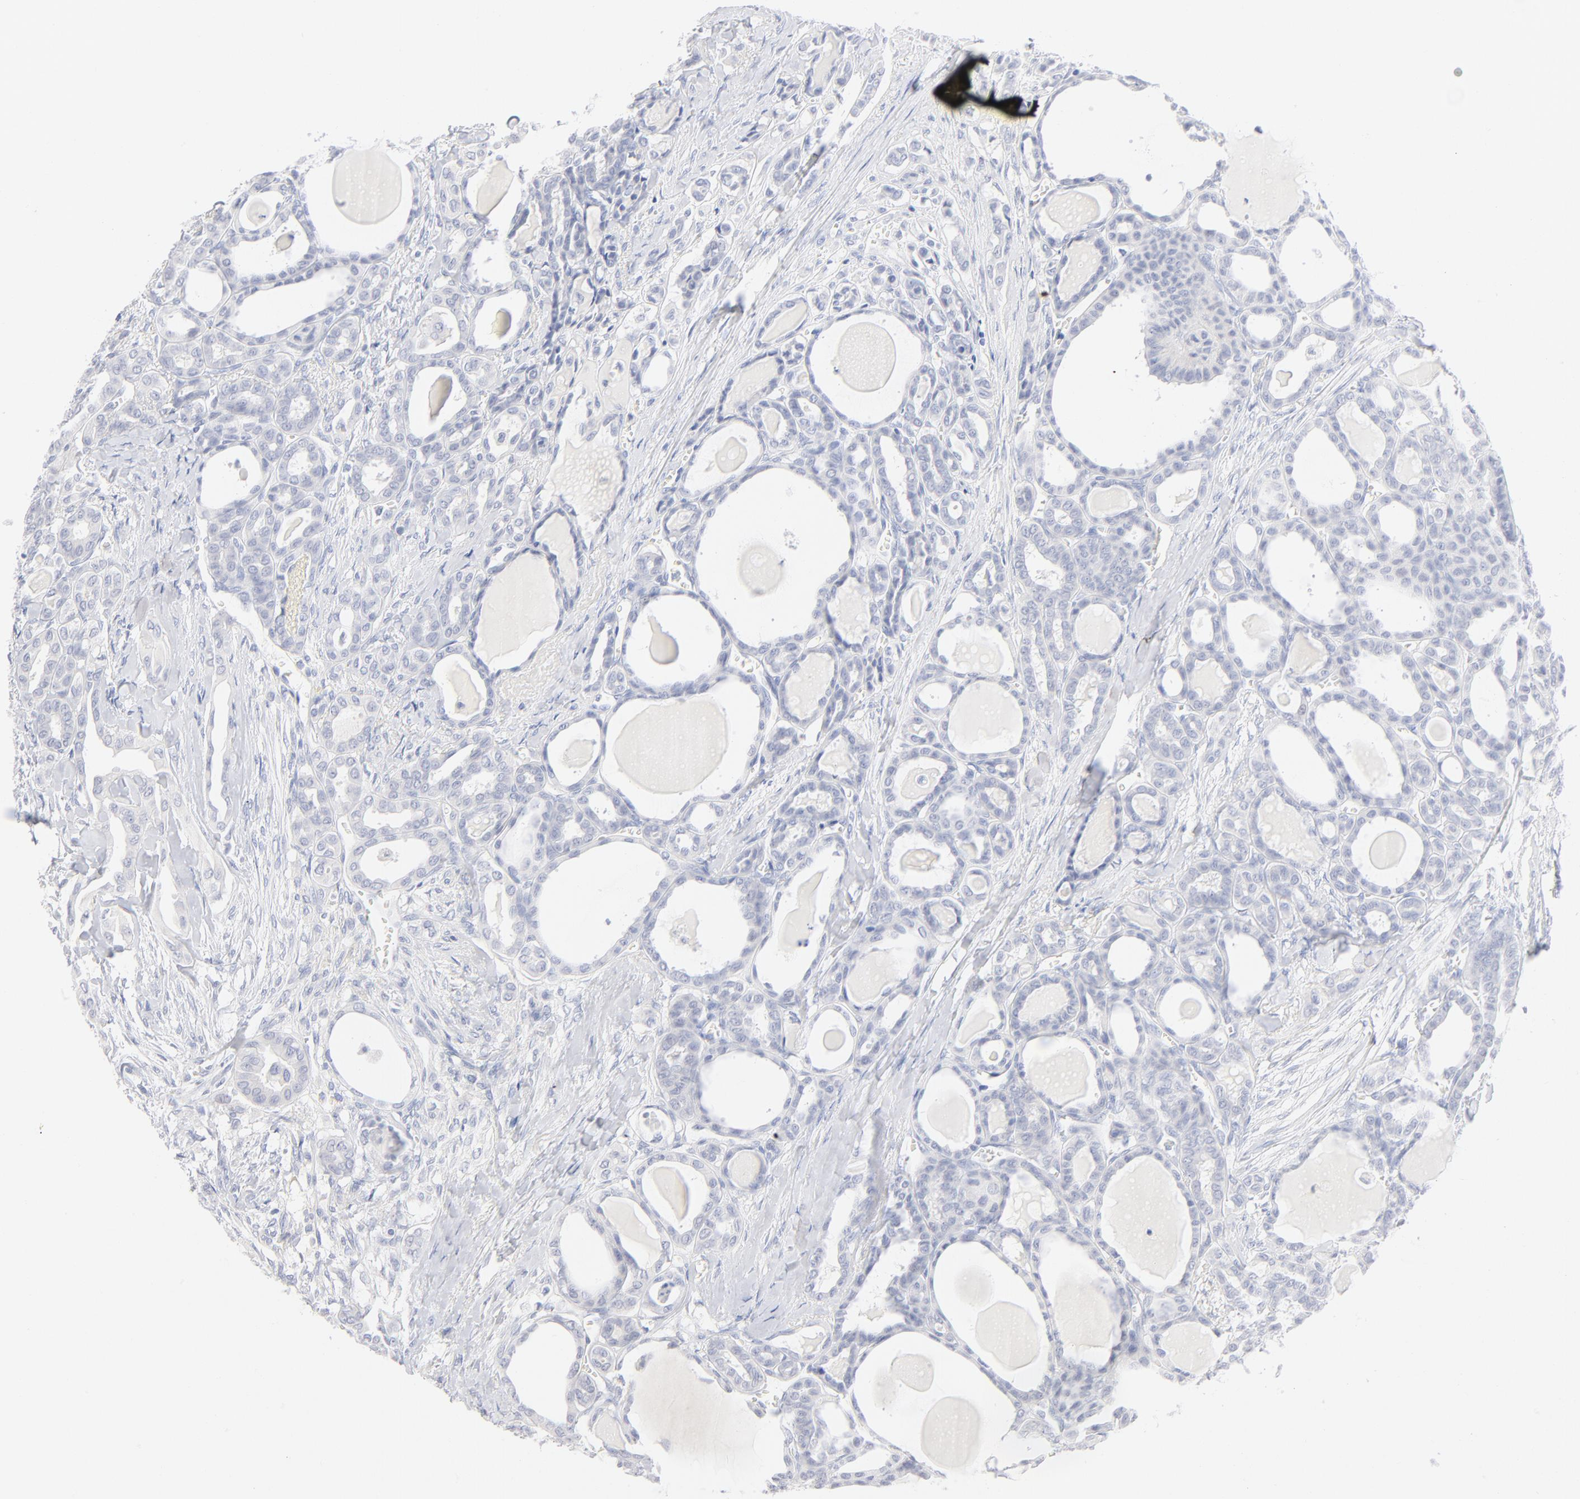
{"staining": {"intensity": "negative", "quantity": "none", "location": "none"}, "tissue": "thyroid cancer", "cell_type": "Tumor cells", "image_type": "cancer", "snomed": [{"axis": "morphology", "description": "Carcinoma, NOS"}, {"axis": "topography", "description": "Thyroid gland"}], "caption": "Tumor cells are negative for brown protein staining in carcinoma (thyroid).", "gene": "ONECUT1", "patient": {"sex": "female", "age": 91}}